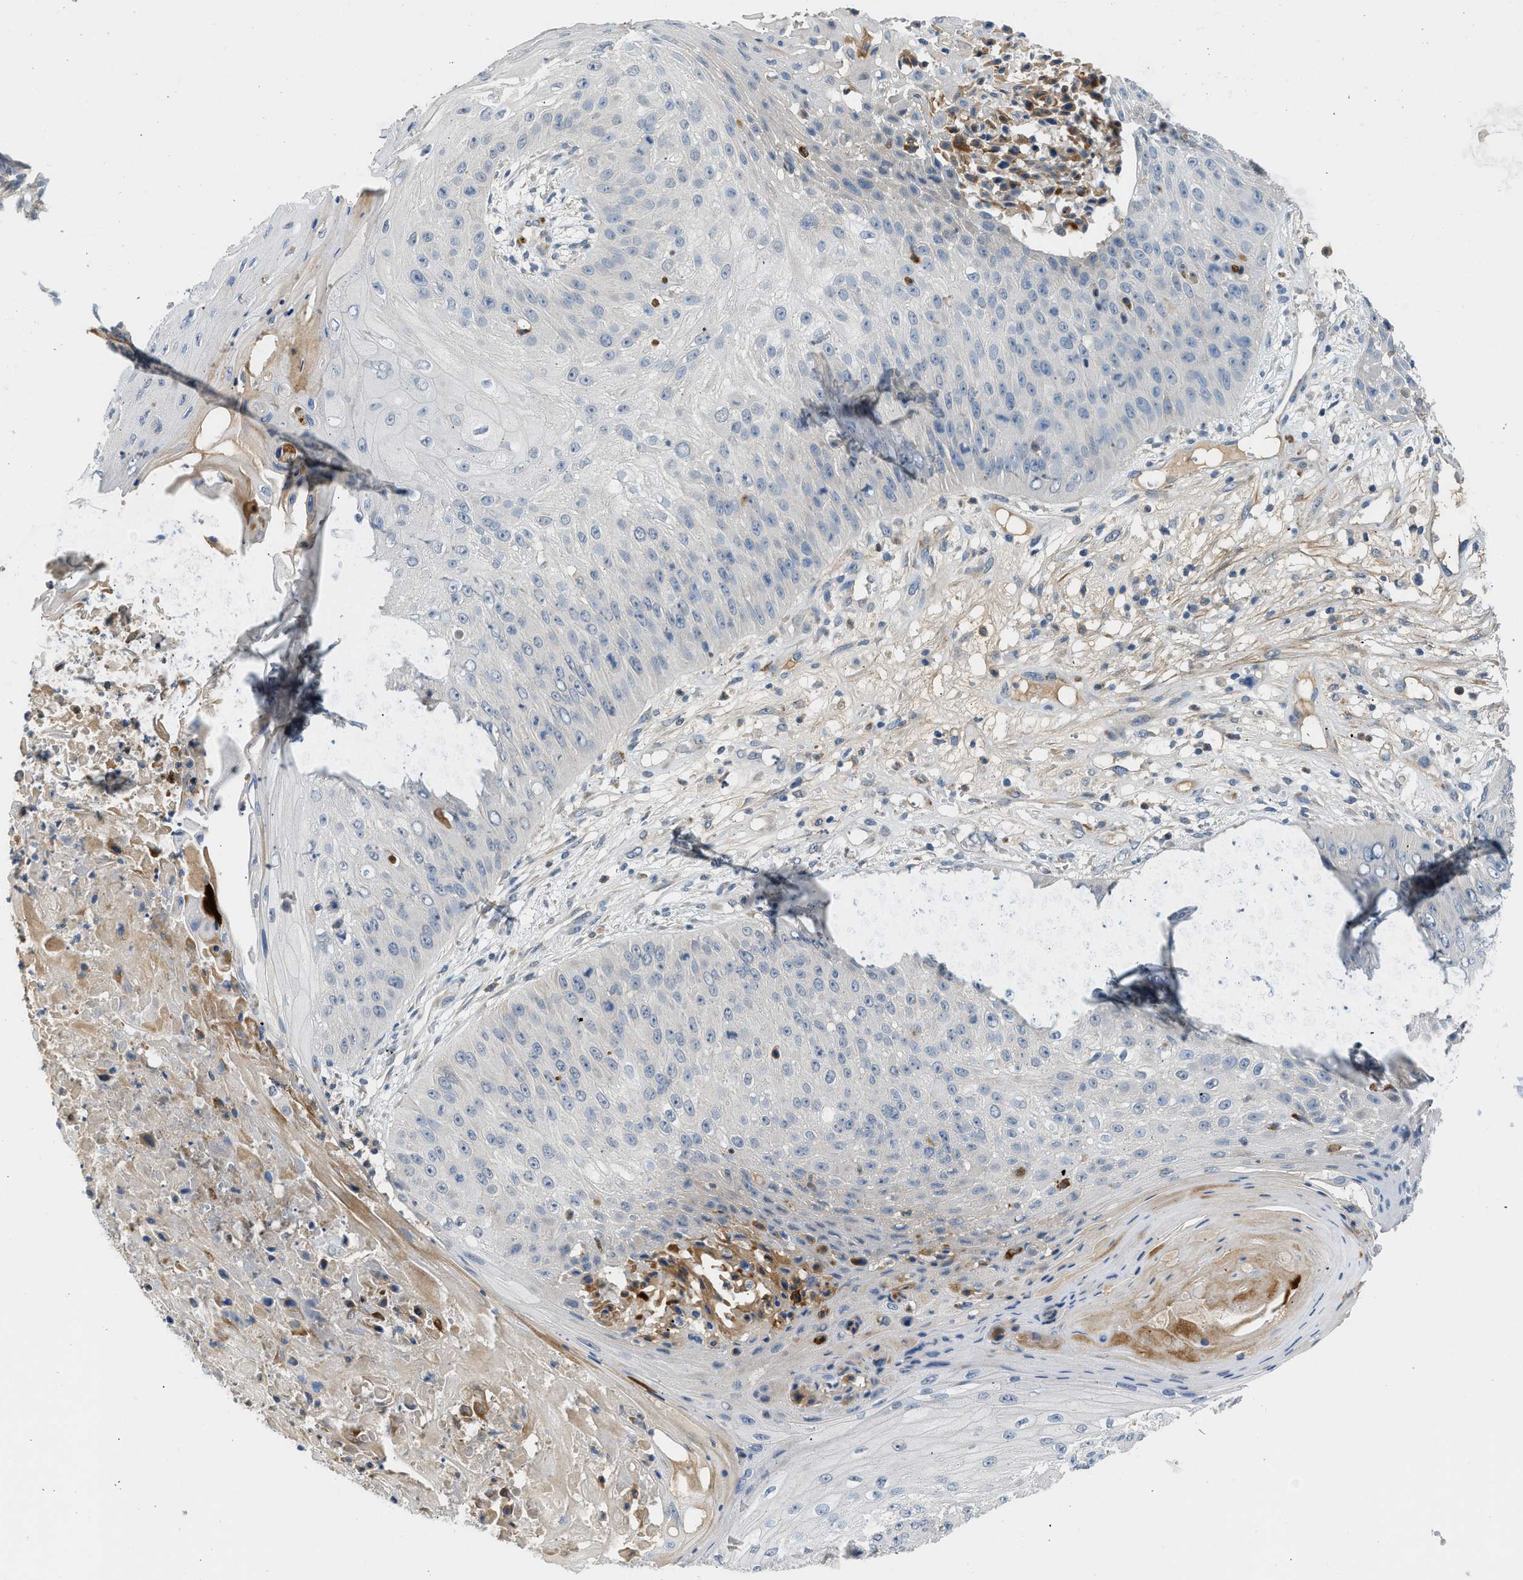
{"staining": {"intensity": "negative", "quantity": "none", "location": "none"}, "tissue": "skin cancer", "cell_type": "Tumor cells", "image_type": "cancer", "snomed": [{"axis": "morphology", "description": "Squamous cell carcinoma, NOS"}, {"axis": "topography", "description": "Skin"}], "caption": "Skin cancer (squamous cell carcinoma) was stained to show a protein in brown. There is no significant staining in tumor cells.", "gene": "RHBDF2", "patient": {"sex": "female", "age": 80}}